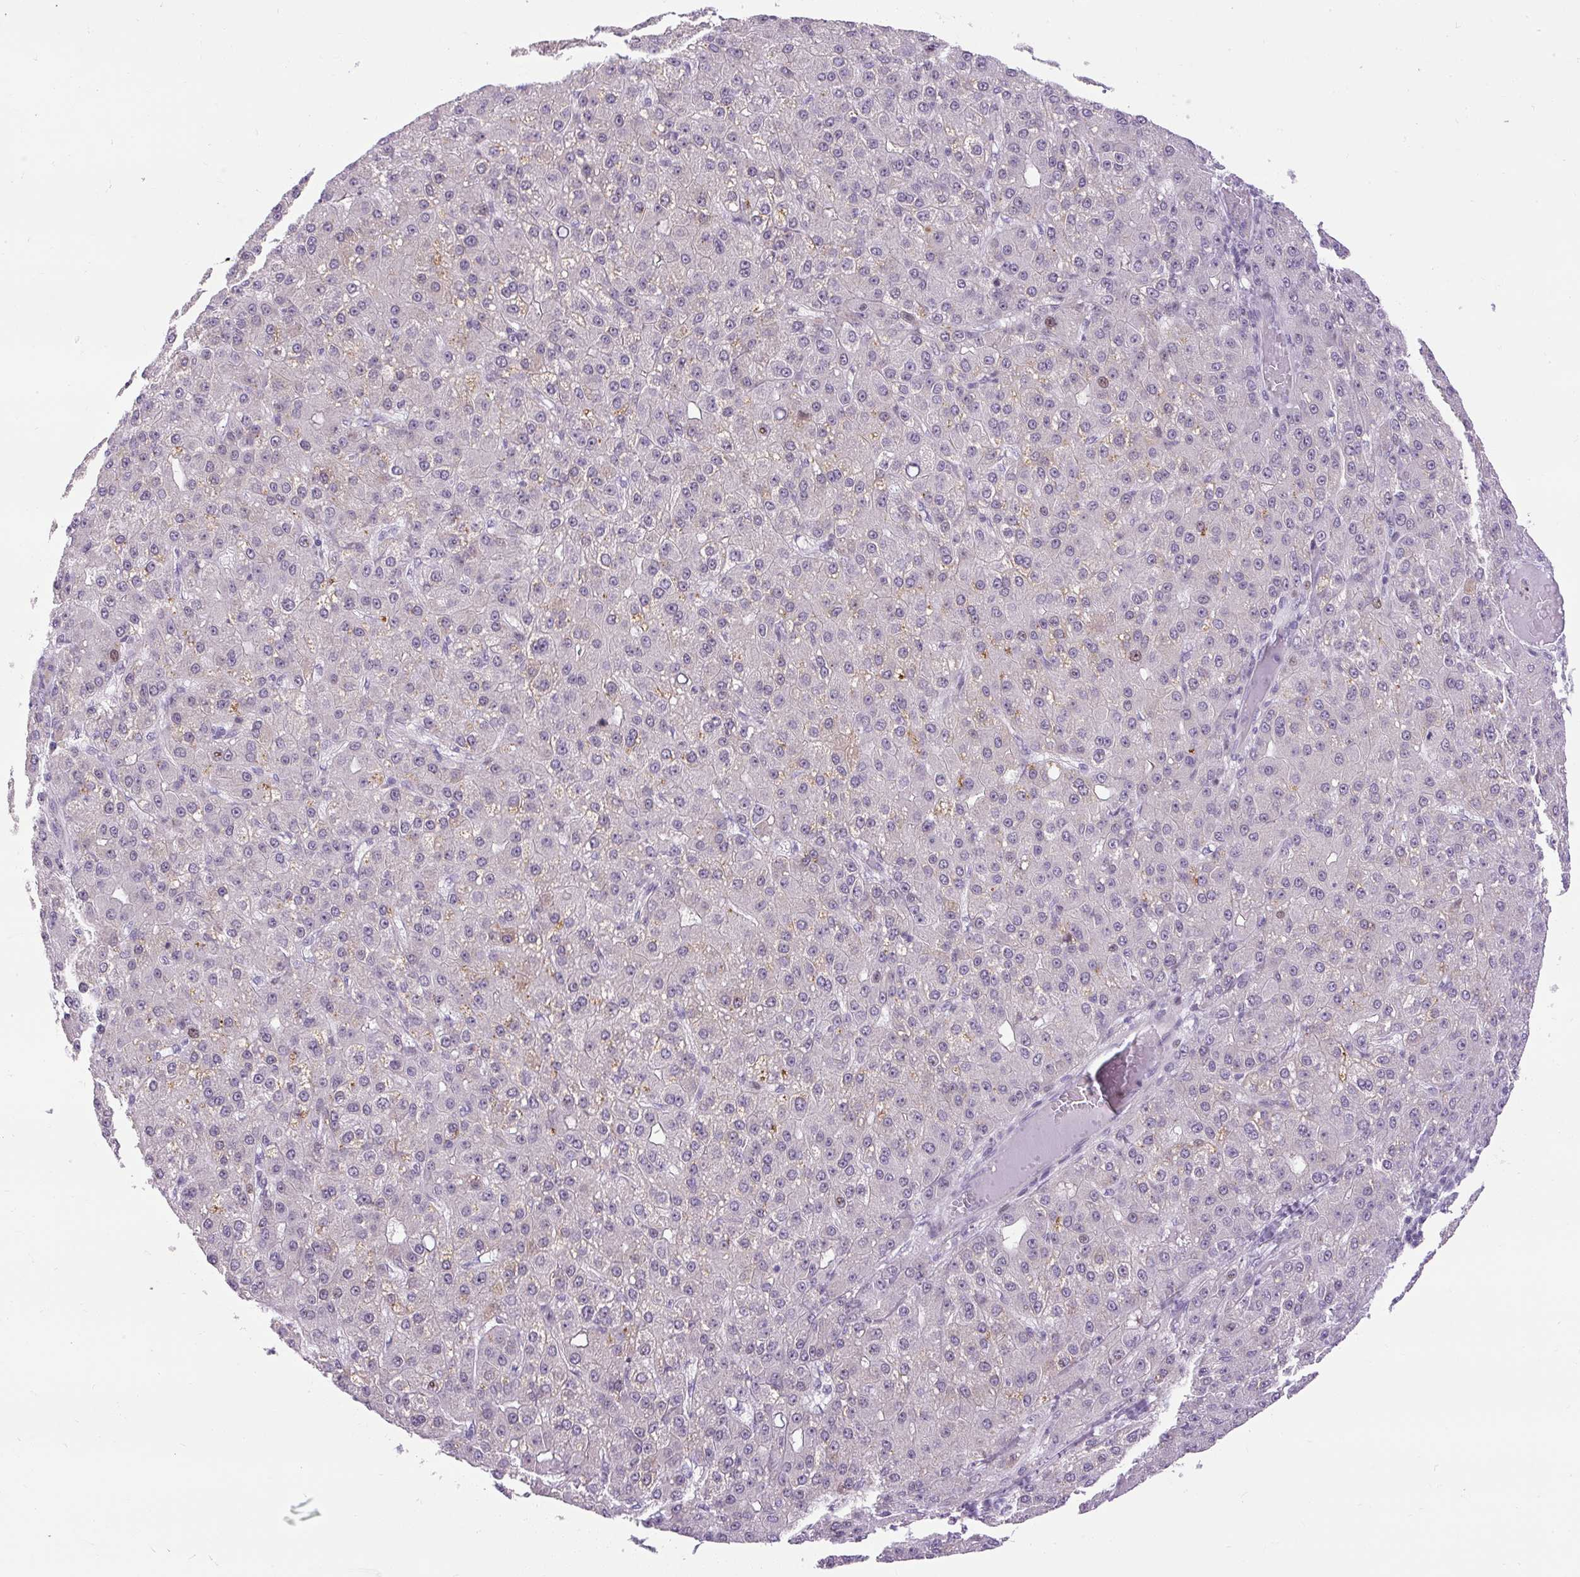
{"staining": {"intensity": "moderate", "quantity": "<25%", "location": "nuclear"}, "tissue": "liver cancer", "cell_type": "Tumor cells", "image_type": "cancer", "snomed": [{"axis": "morphology", "description": "Carcinoma, Hepatocellular, NOS"}, {"axis": "topography", "description": "Liver"}], "caption": "IHC (DAB (3,3'-diaminobenzidine)) staining of liver cancer shows moderate nuclear protein staining in approximately <25% of tumor cells.", "gene": "ARHGEF18", "patient": {"sex": "male", "age": 67}}